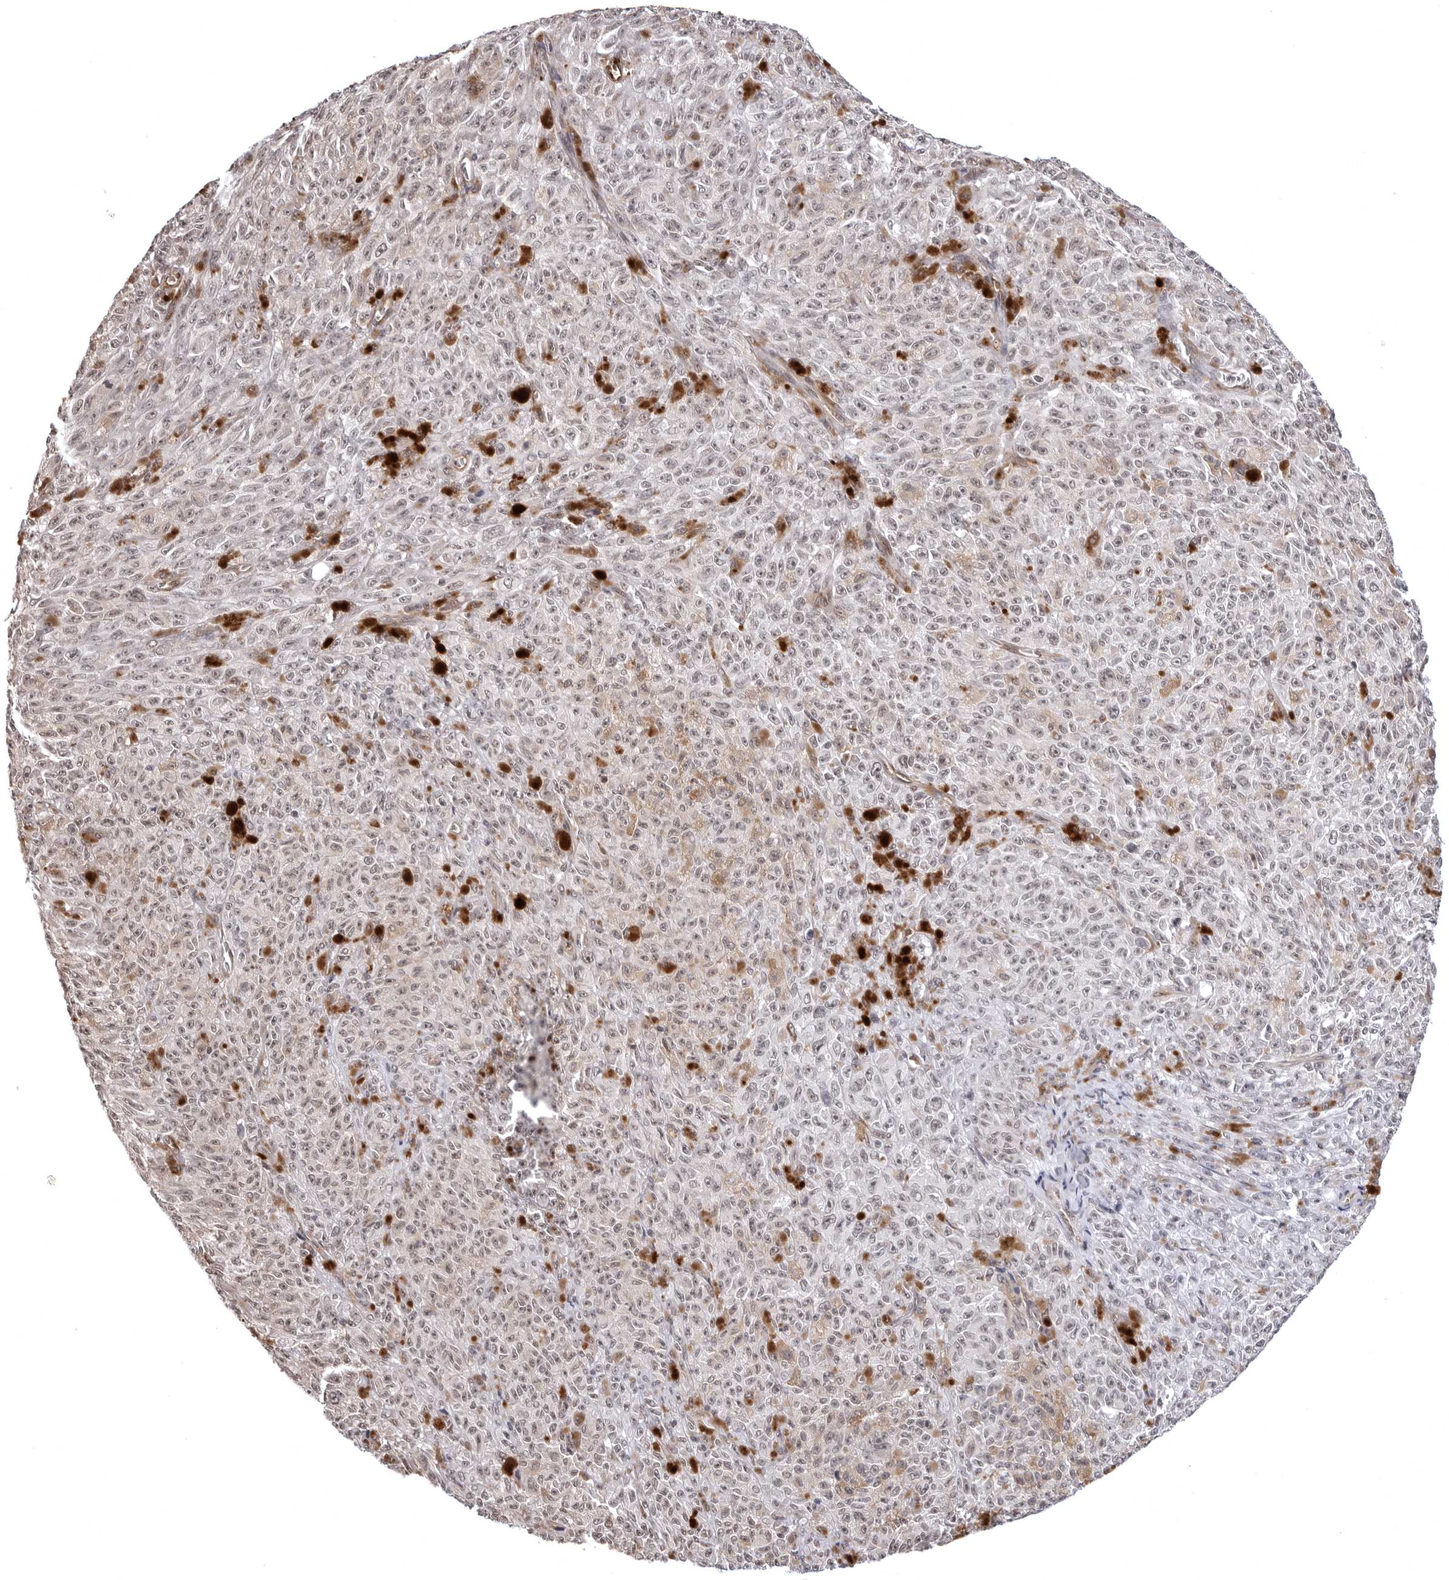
{"staining": {"intensity": "weak", "quantity": "25%-75%", "location": "nuclear"}, "tissue": "melanoma", "cell_type": "Tumor cells", "image_type": "cancer", "snomed": [{"axis": "morphology", "description": "Malignant melanoma, NOS"}, {"axis": "topography", "description": "Skin"}], "caption": "Melanoma tissue displays weak nuclear staining in about 25%-75% of tumor cells", "gene": "PHF3", "patient": {"sex": "female", "age": 82}}